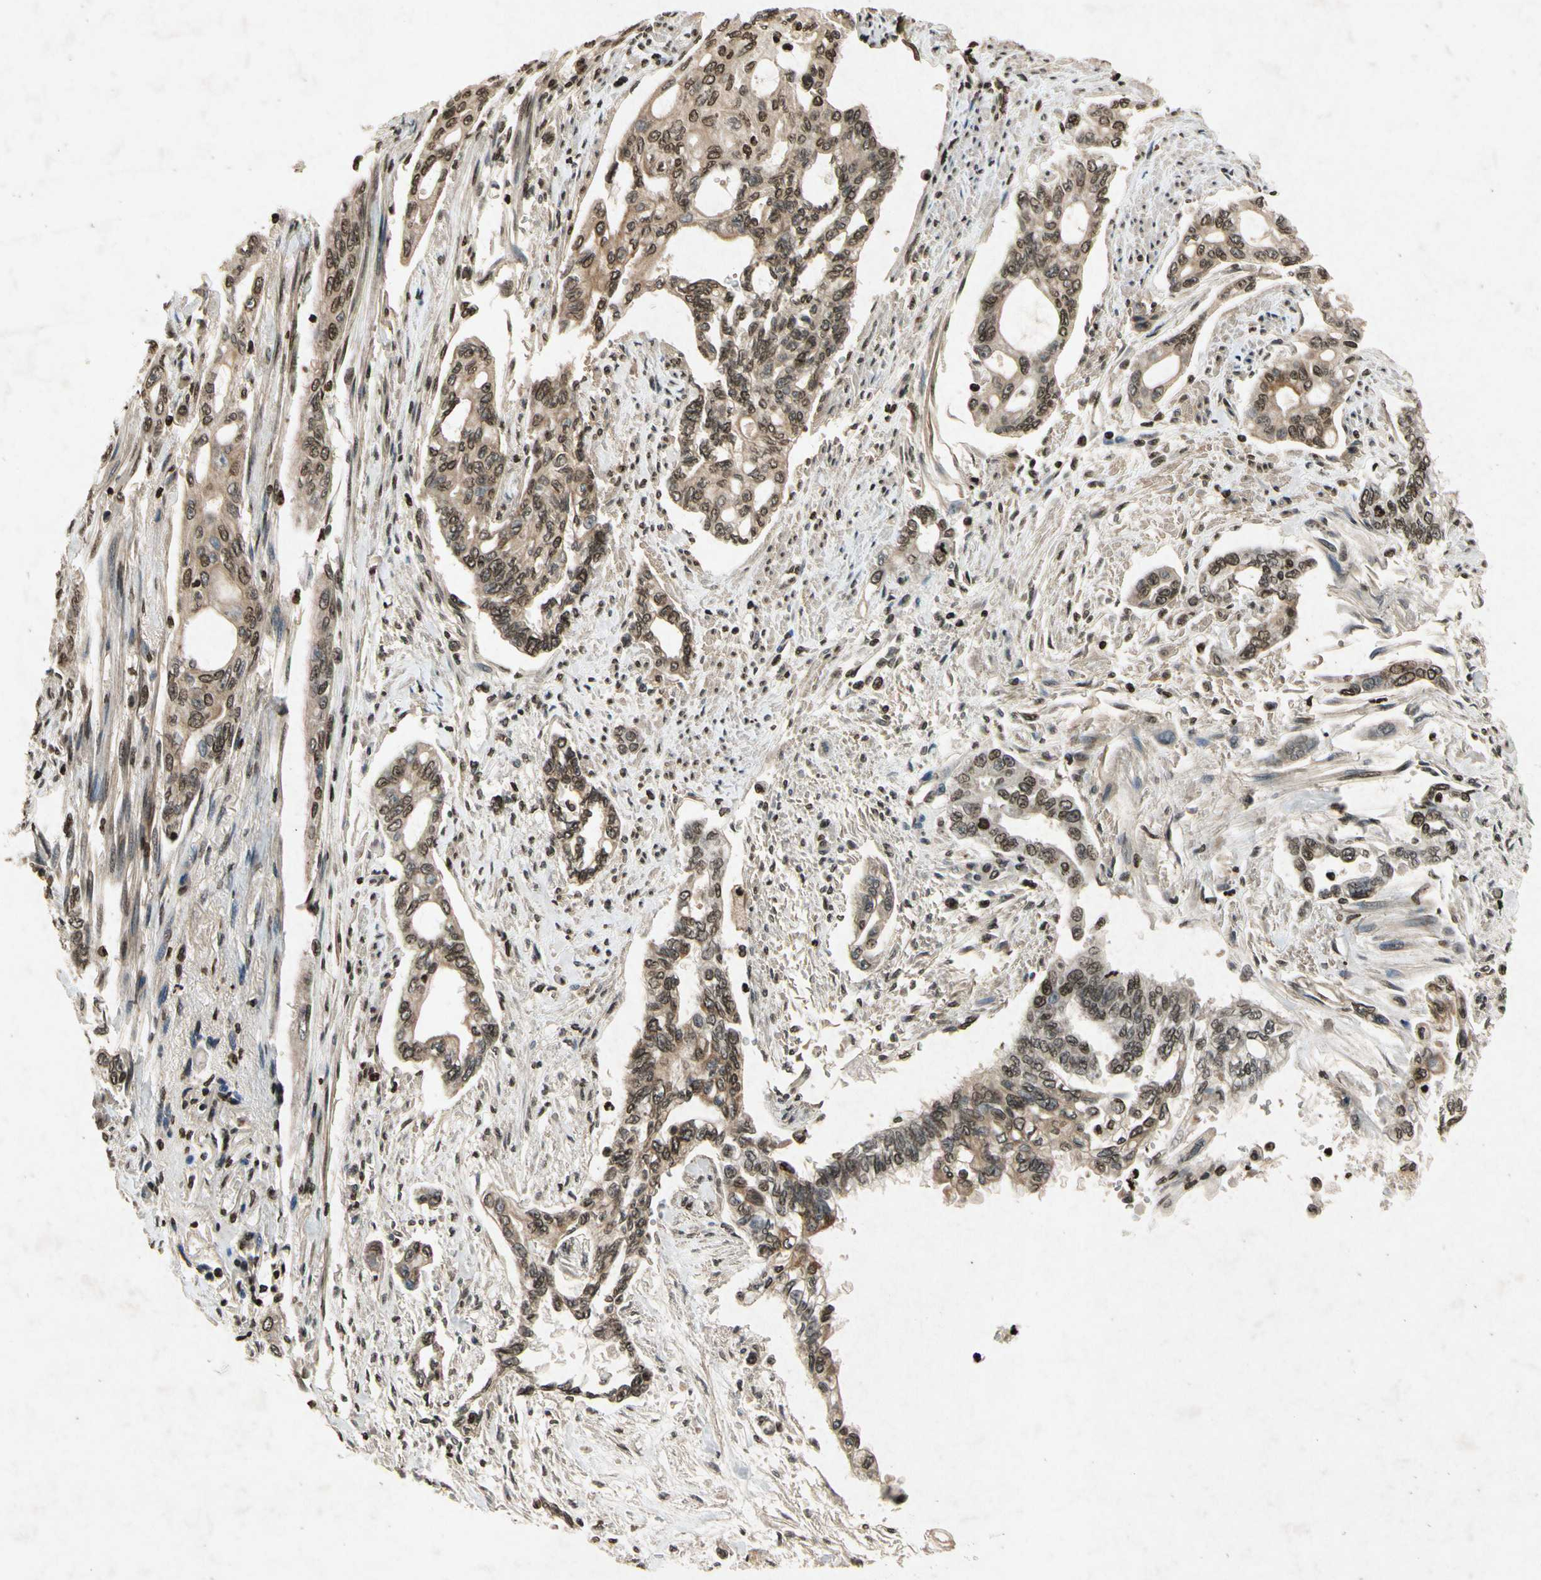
{"staining": {"intensity": "moderate", "quantity": "25%-75%", "location": "cytoplasmic/membranous,nuclear"}, "tissue": "pancreatic cancer", "cell_type": "Tumor cells", "image_type": "cancer", "snomed": [{"axis": "morphology", "description": "Normal tissue, NOS"}, {"axis": "topography", "description": "Pancreas"}], "caption": "Immunohistochemical staining of human pancreatic cancer exhibits medium levels of moderate cytoplasmic/membranous and nuclear positivity in approximately 25%-75% of tumor cells. (brown staining indicates protein expression, while blue staining denotes nuclei).", "gene": "HOXB3", "patient": {"sex": "male", "age": 42}}